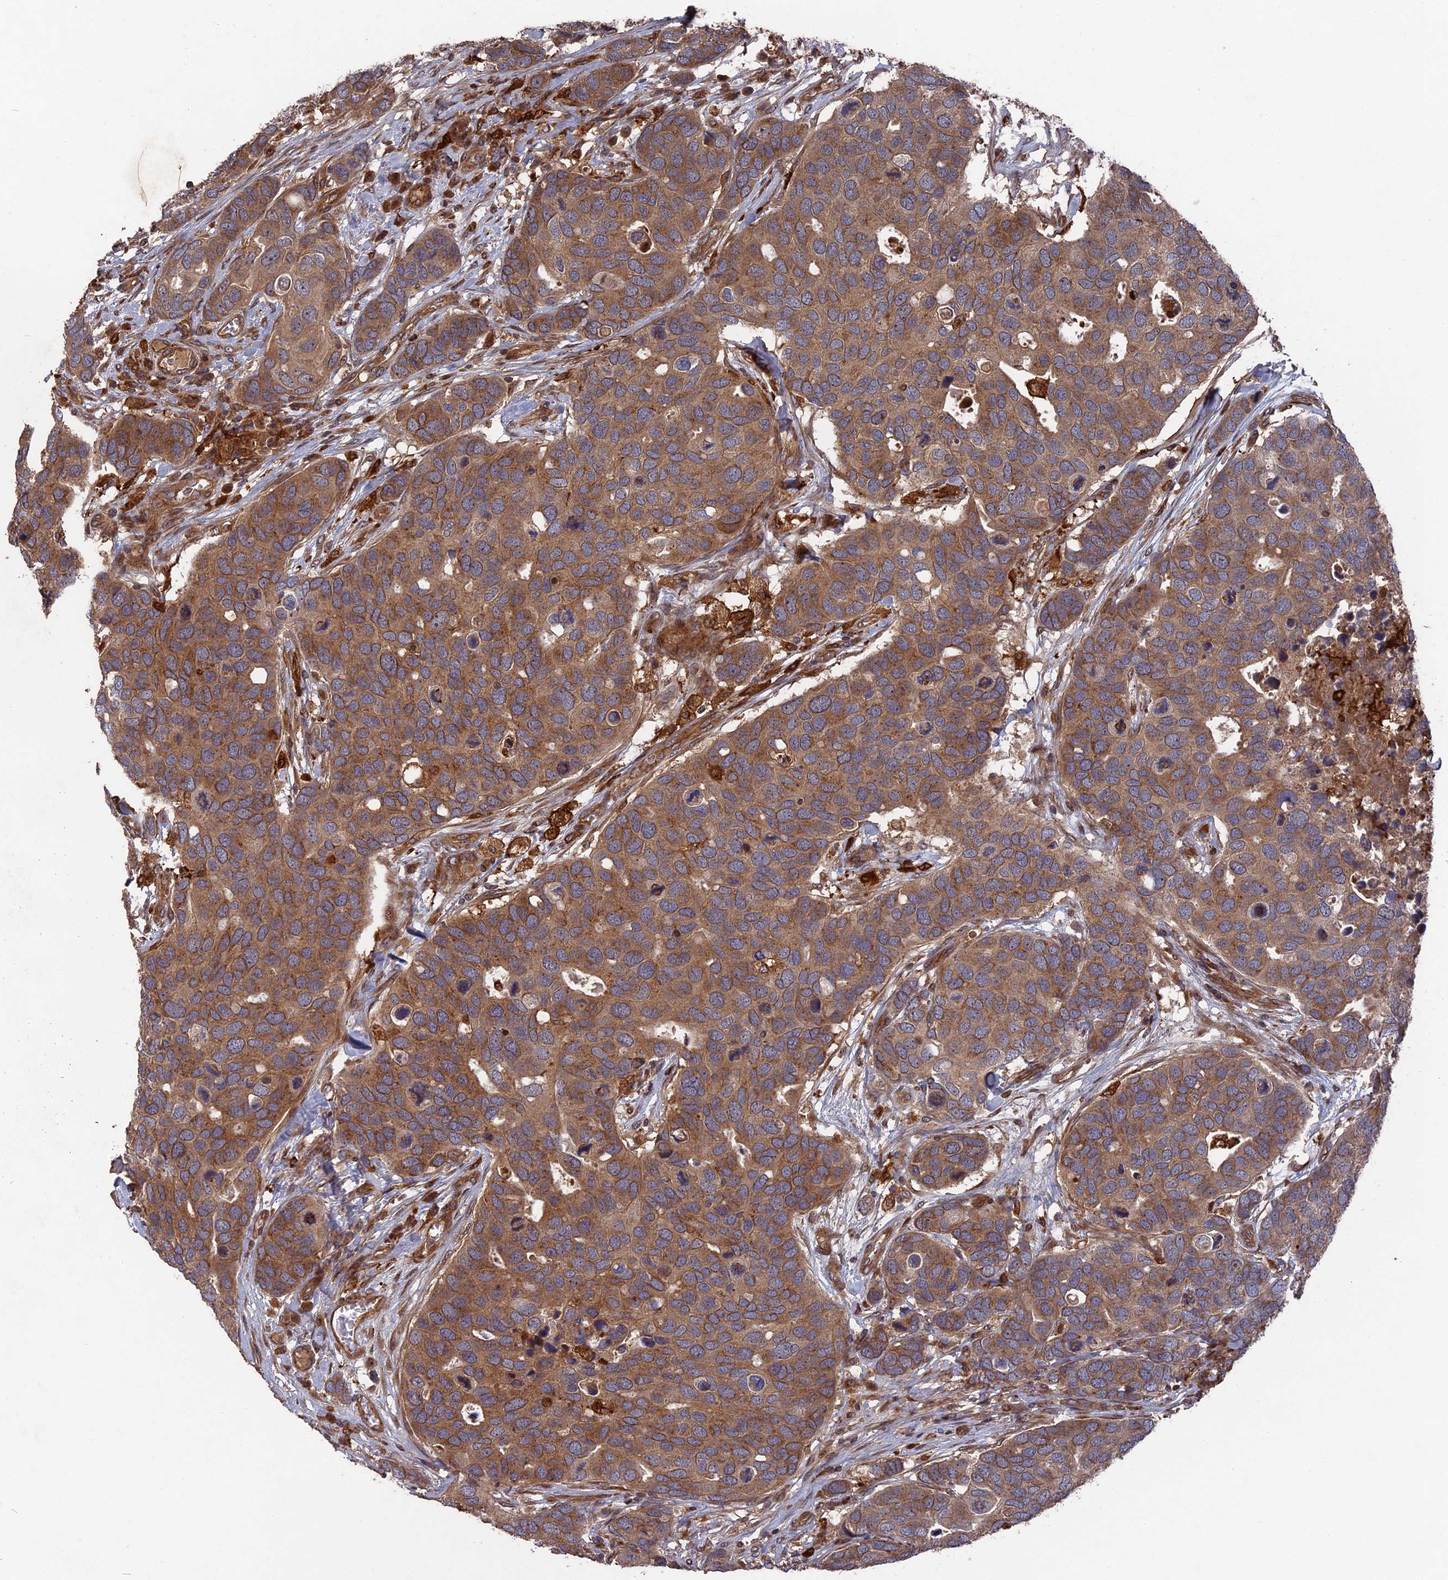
{"staining": {"intensity": "moderate", "quantity": ">75%", "location": "cytoplasmic/membranous"}, "tissue": "breast cancer", "cell_type": "Tumor cells", "image_type": "cancer", "snomed": [{"axis": "morphology", "description": "Duct carcinoma"}, {"axis": "topography", "description": "Breast"}], "caption": "There is medium levels of moderate cytoplasmic/membranous expression in tumor cells of breast cancer (infiltrating ductal carcinoma), as demonstrated by immunohistochemical staining (brown color).", "gene": "DEF8", "patient": {"sex": "female", "age": 83}}